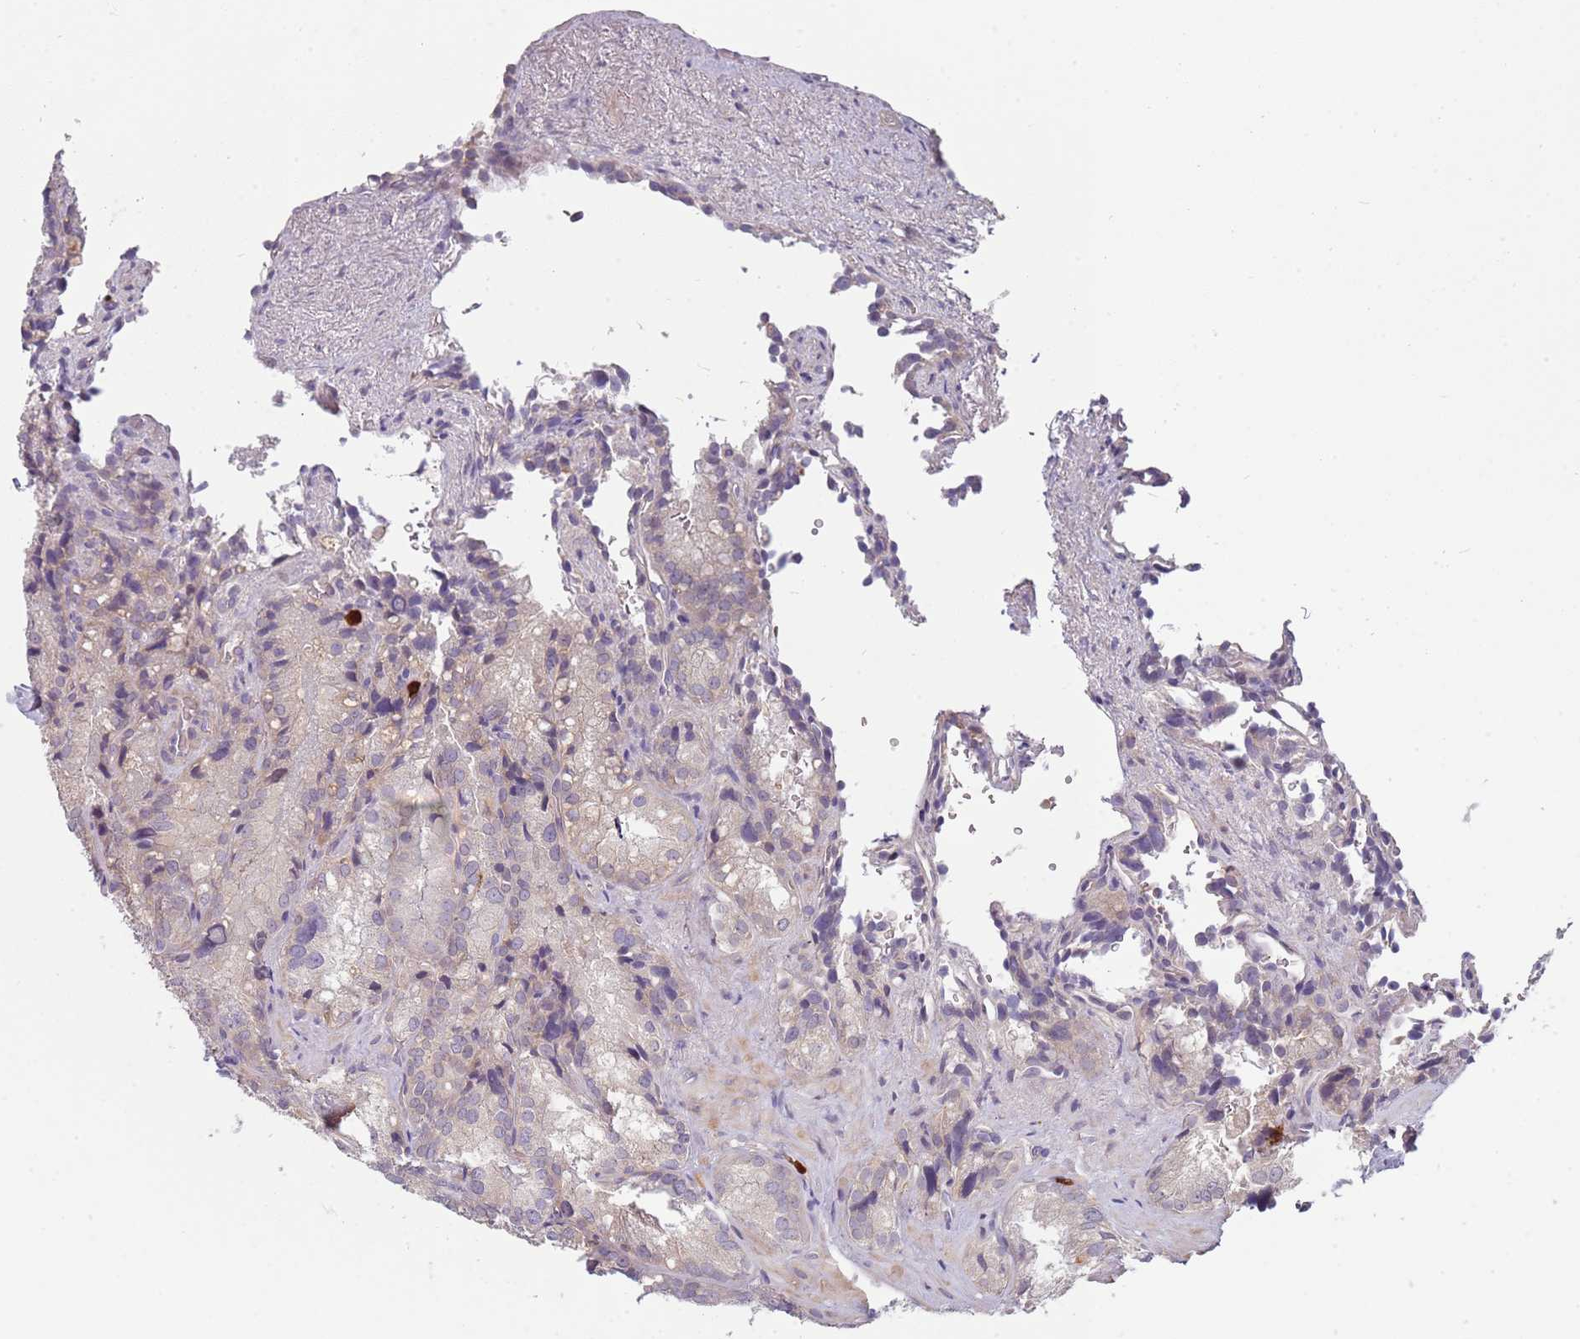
{"staining": {"intensity": "negative", "quantity": "none", "location": "none"}, "tissue": "seminal vesicle", "cell_type": "Glandular cells", "image_type": "normal", "snomed": [{"axis": "morphology", "description": "Normal tissue, NOS"}, {"axis": "topography", "description": "Seminal veicle"}], "caption": "DAB (3,3'-diaminobenzidine) immunohistochemical staining of normal seminal vesicle shows no significant staining in glandular cells. (IHC, brightfield microscopy, high magnification).", "gene": "SPAG4", "patient": {"sex": "male", "age": 62}}